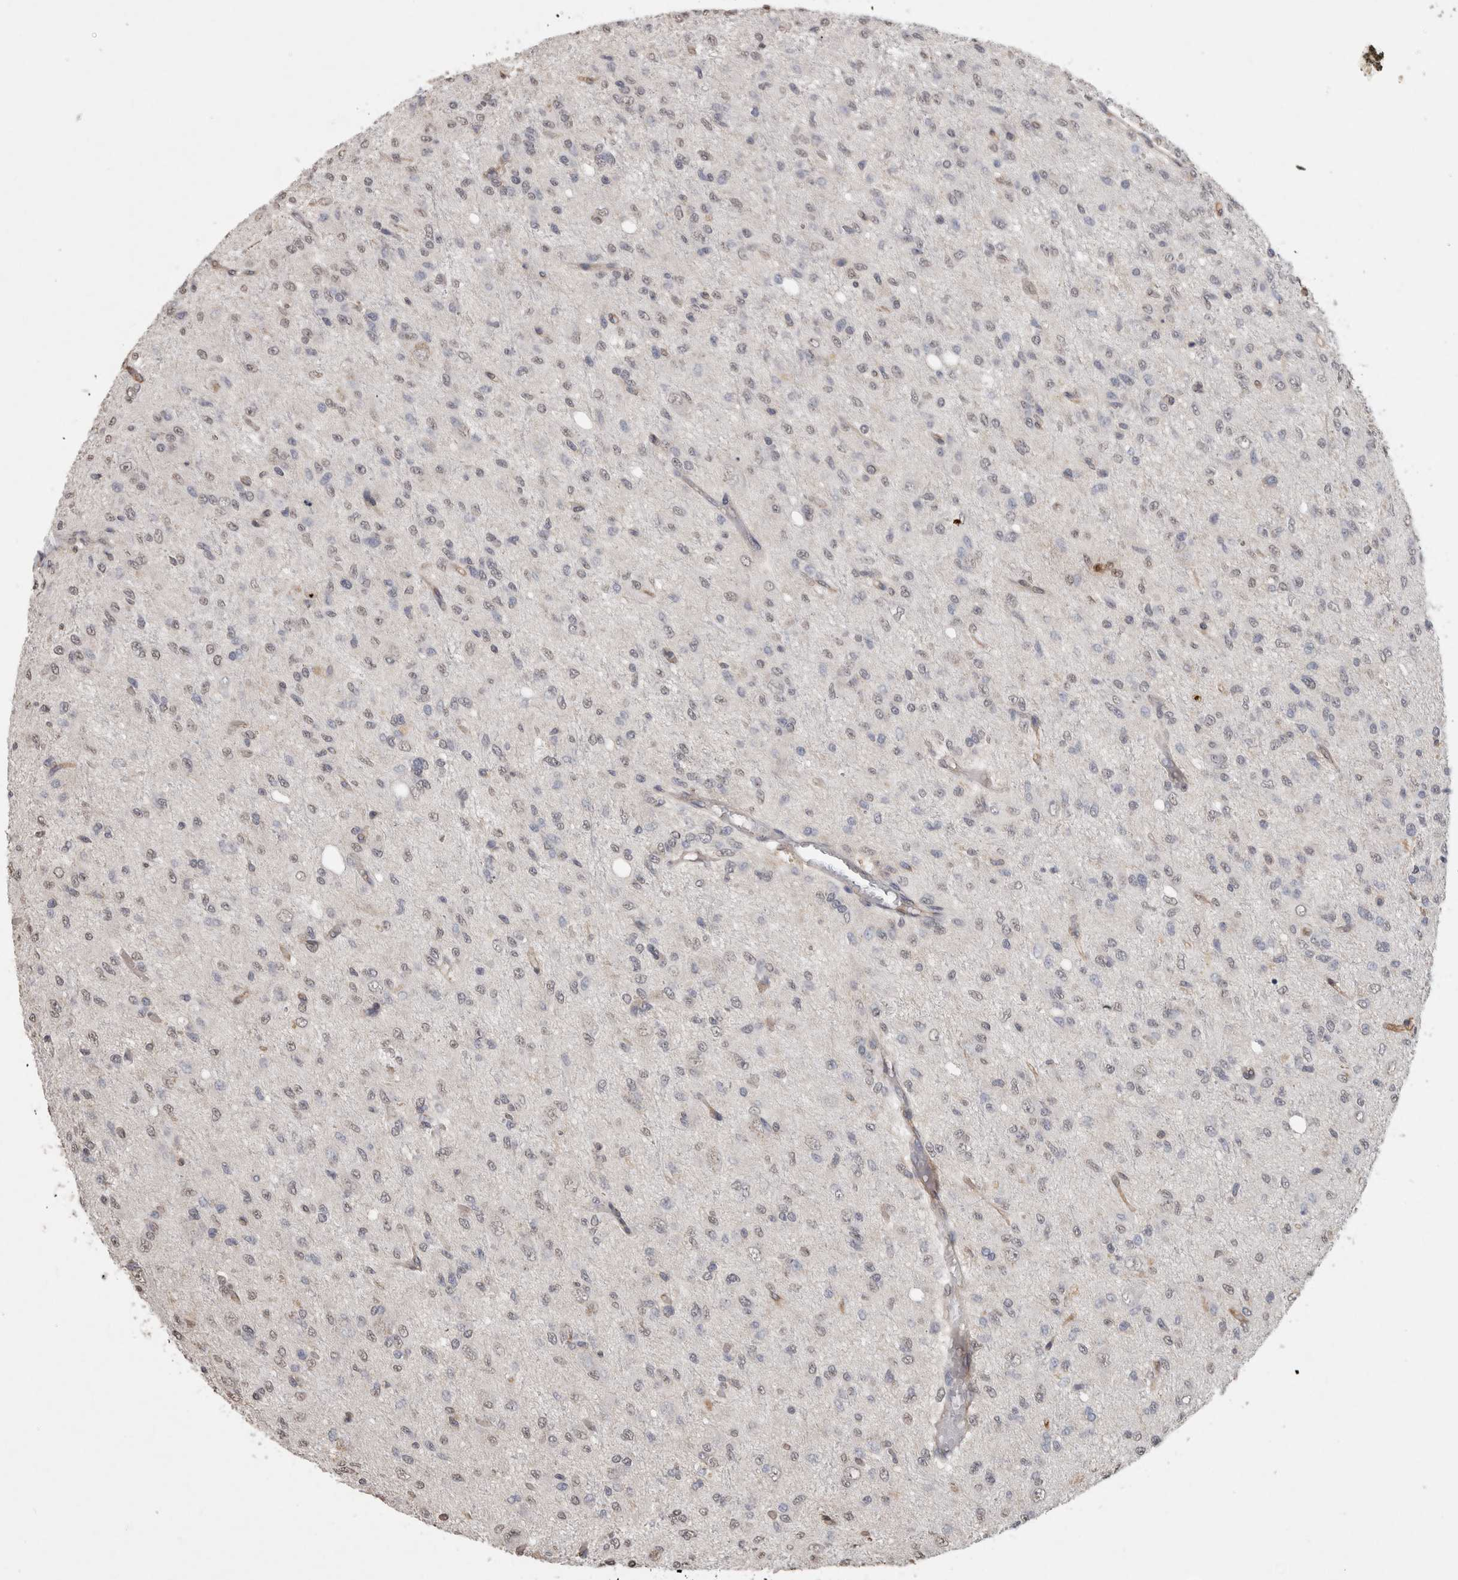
{"staining": {"intensity": "weak", "quantity": "25%-75%", "location": "nuclear"}, "tissue": "glioma", "cell_type": "Tumor cells", "image_type": "cancer", "snomed": [{"axis": "morphology", "description": "Glioma, malignant, High grade"}, {"axis": "topography", "description": "Brain"}], "caption": "IHC photomicrograph of malignant glioma (high-grade) stained for a protein (brown), which demonstrates low levels of weak nuclear positivity in about 25%-75% of tumor cells.", "gene": "RECK", "patient": {"sex": "female", "age": 59}}